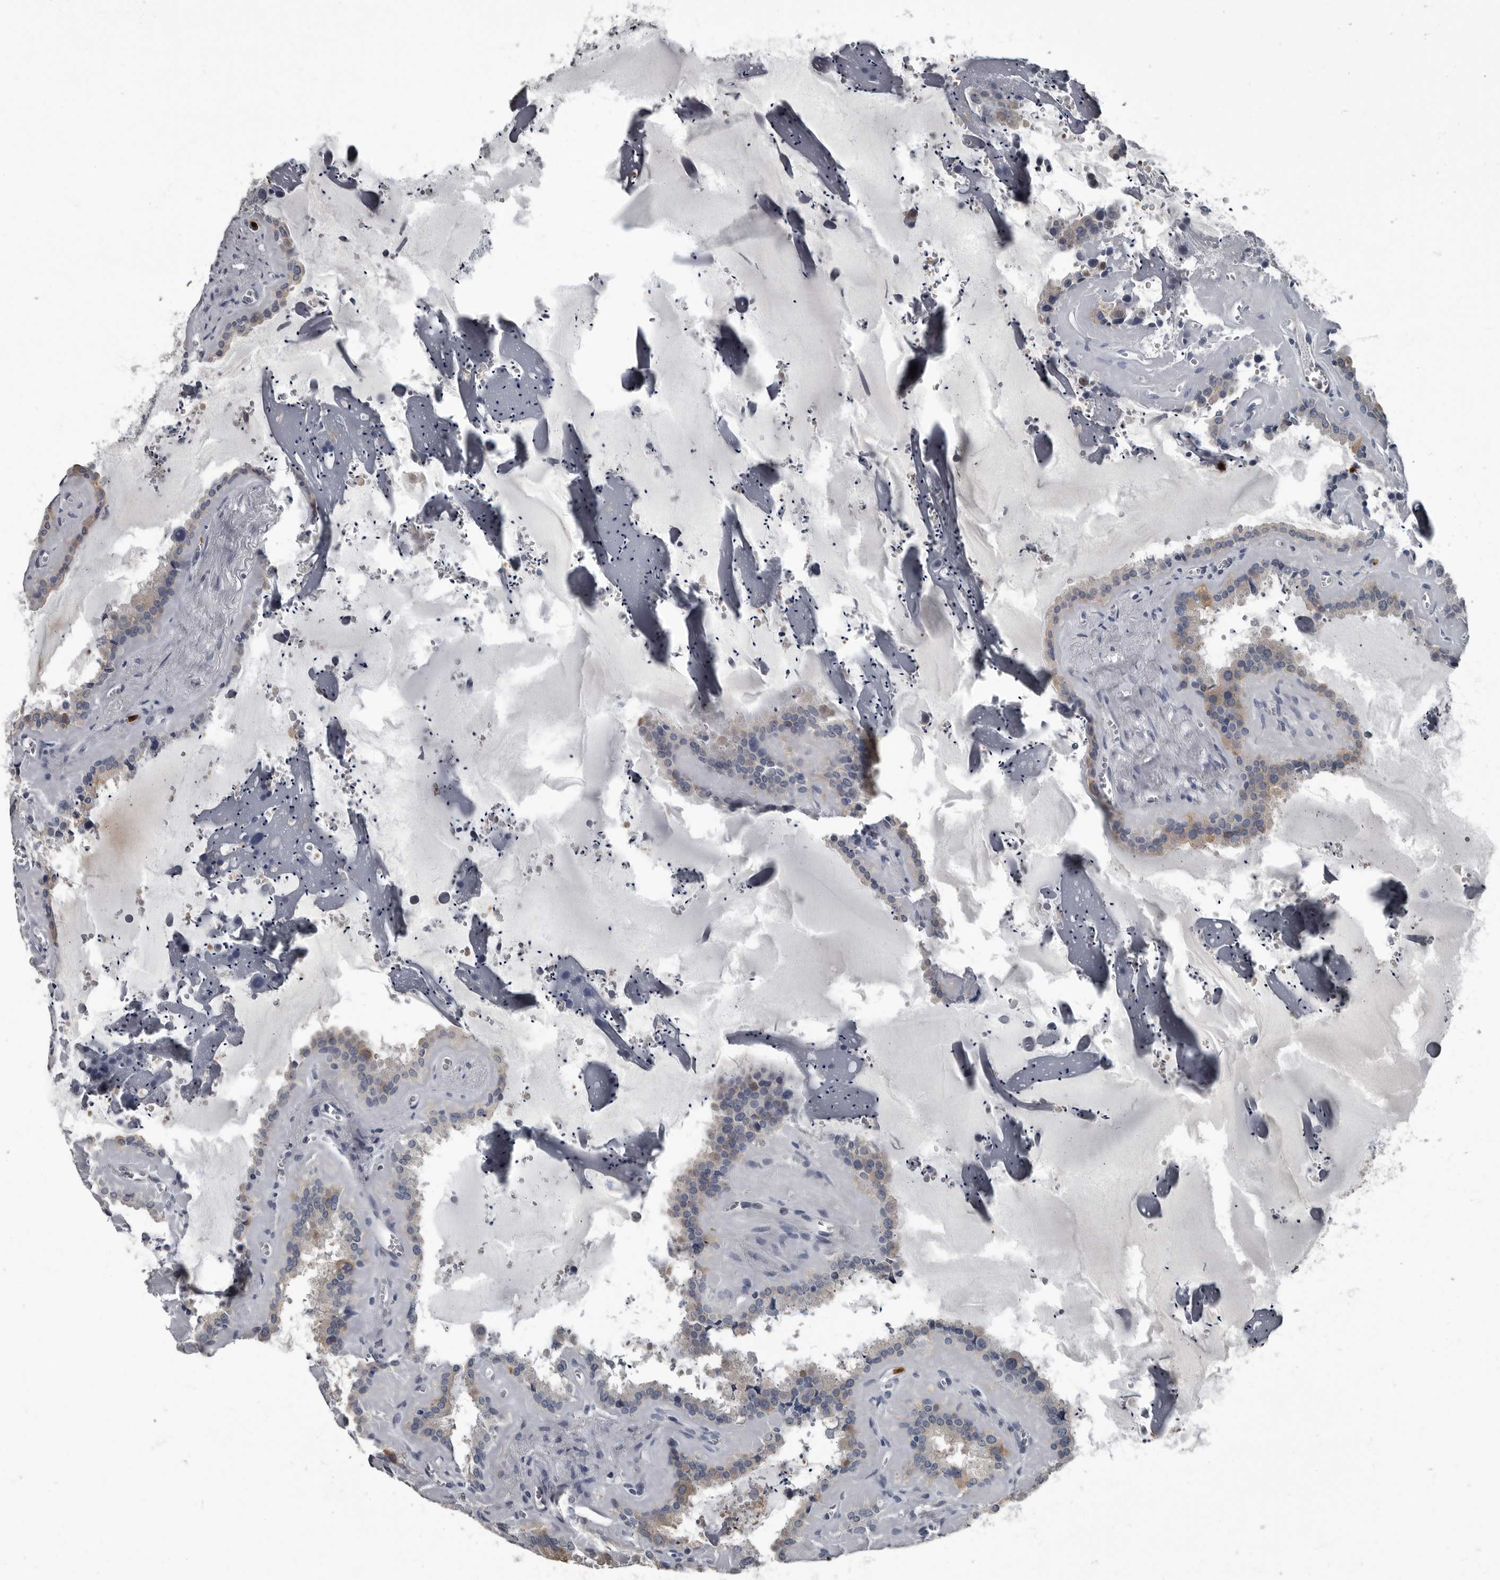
{"staining": {"intensity": "weak", "quantity": "25%-75%", "location": "cytoplasmic/membranous"}, "tissue": "seminal vesicle", "cell_type": "Glandular cells", "image_type": "normal", "snomed": [{"axis": "morphology", "description": "Normal tissue, NOS"}, {"axis": "topography", "description": "Prostate"}, {"axis": "topography", "description": "Seminal veicle"}], "caption": "Brown immunohistochemical staining in benign human seminal vesicle displays weak cytoplasmic/membranous positivity in about 25%-75% of glandular cells. Ihc stains the protein of interest in brown and the nuclei are stained blue.", "gene": "TPD52L1", "patient": {"sex": "male", "age": 59}}